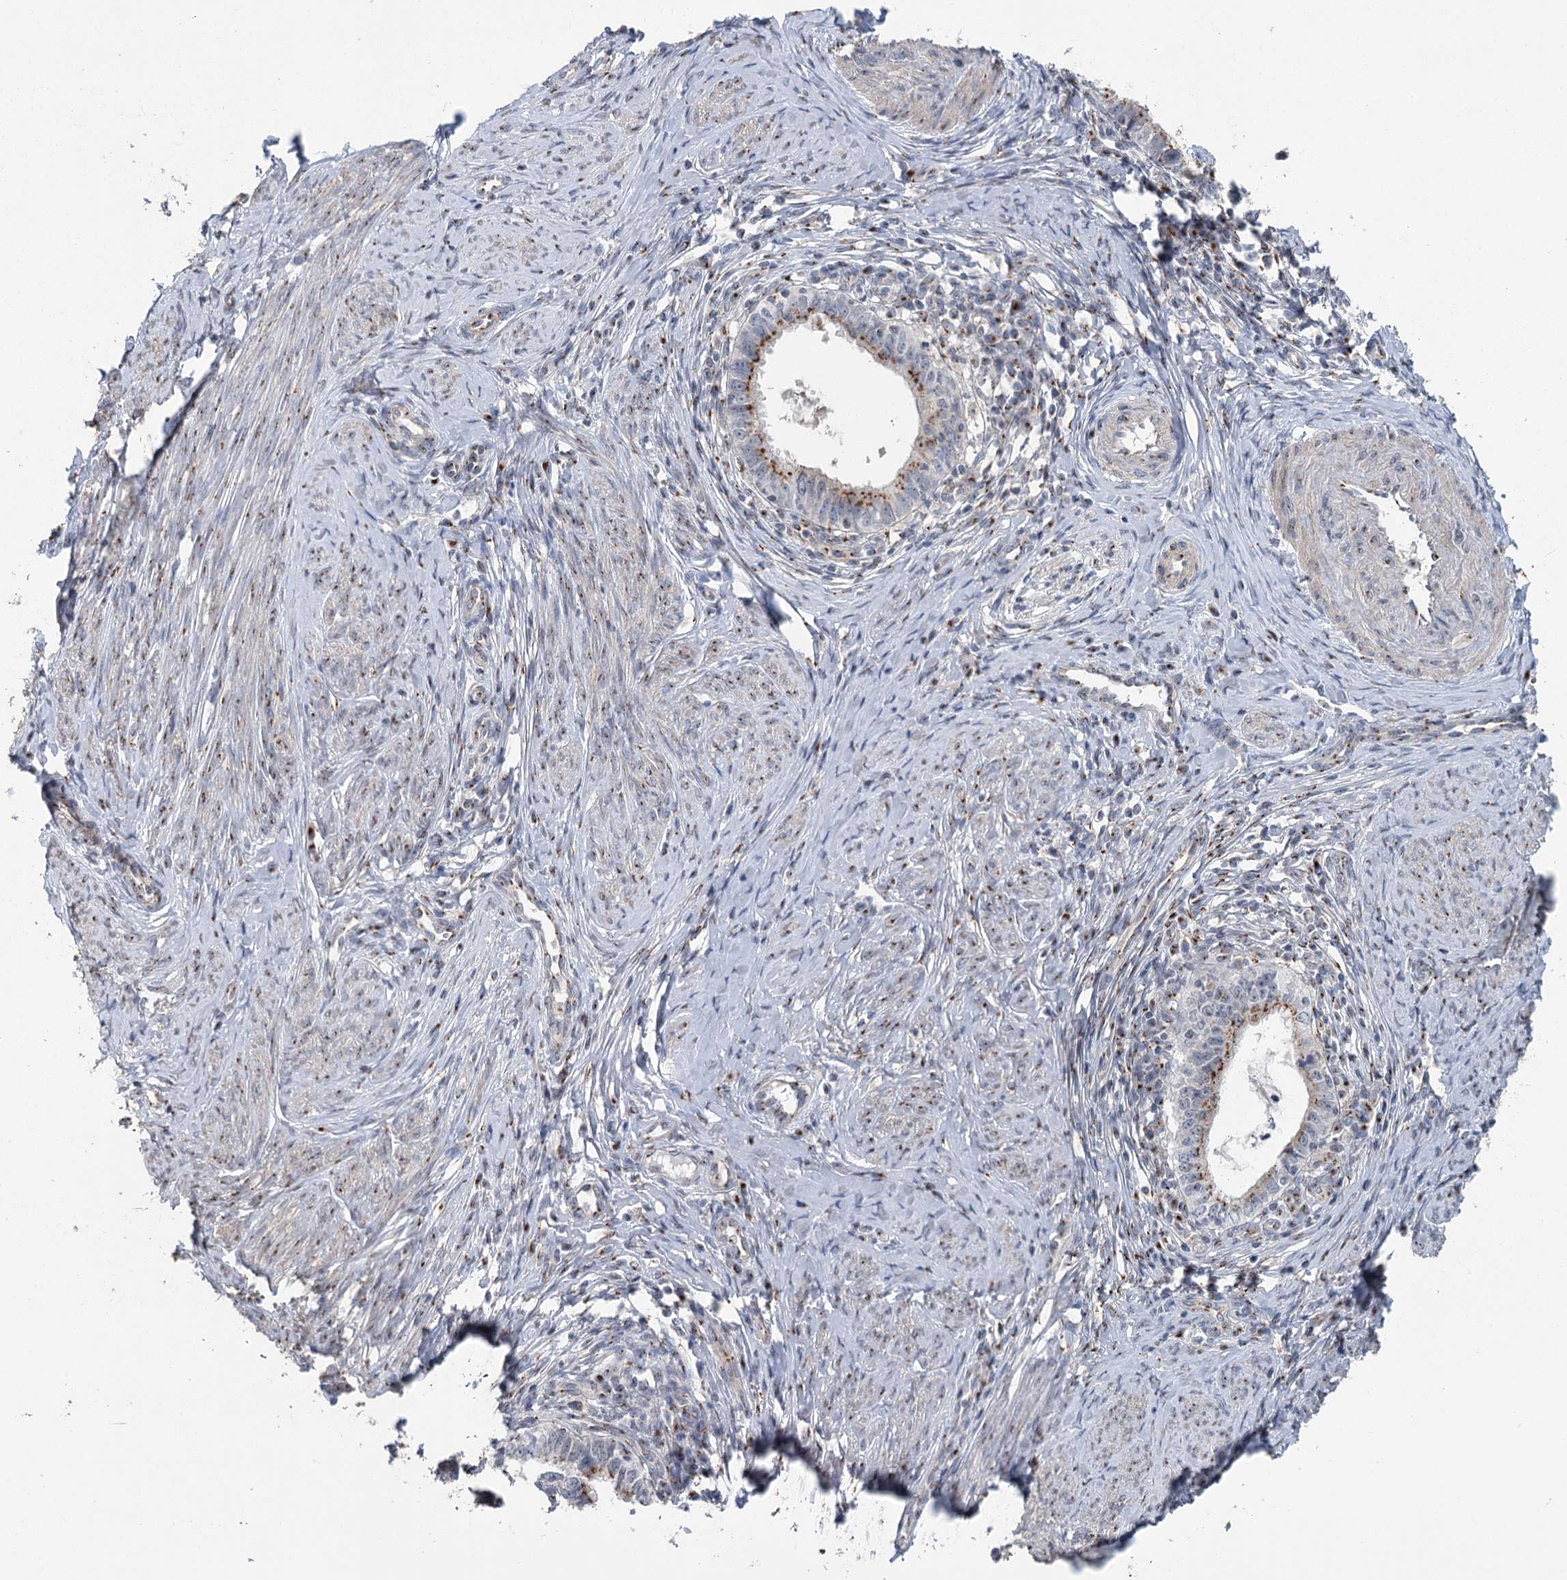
{"staining": {"intensity": "moderate", "quantity": "25%-75%", "location": "cytoplasmic/membranous"}, "tissue": "cervical cancer", "cell_type": "Tumor cells", "image_type": "cancer", "snomed": [{"axis": "morphology", "description": "Adenocarcinoma, NOS"}, {"axis": "topography", "description": "Cervix"}], "caption": "There is medium levels of moderate cytoplasmic/membranous expression in tumor cells of adenocarcinoma (cervical), as demonstrated by immunohistochemical staining (brown color).", "gene": "ITIH5", "patient": {"sex": "female", "age": 36}}